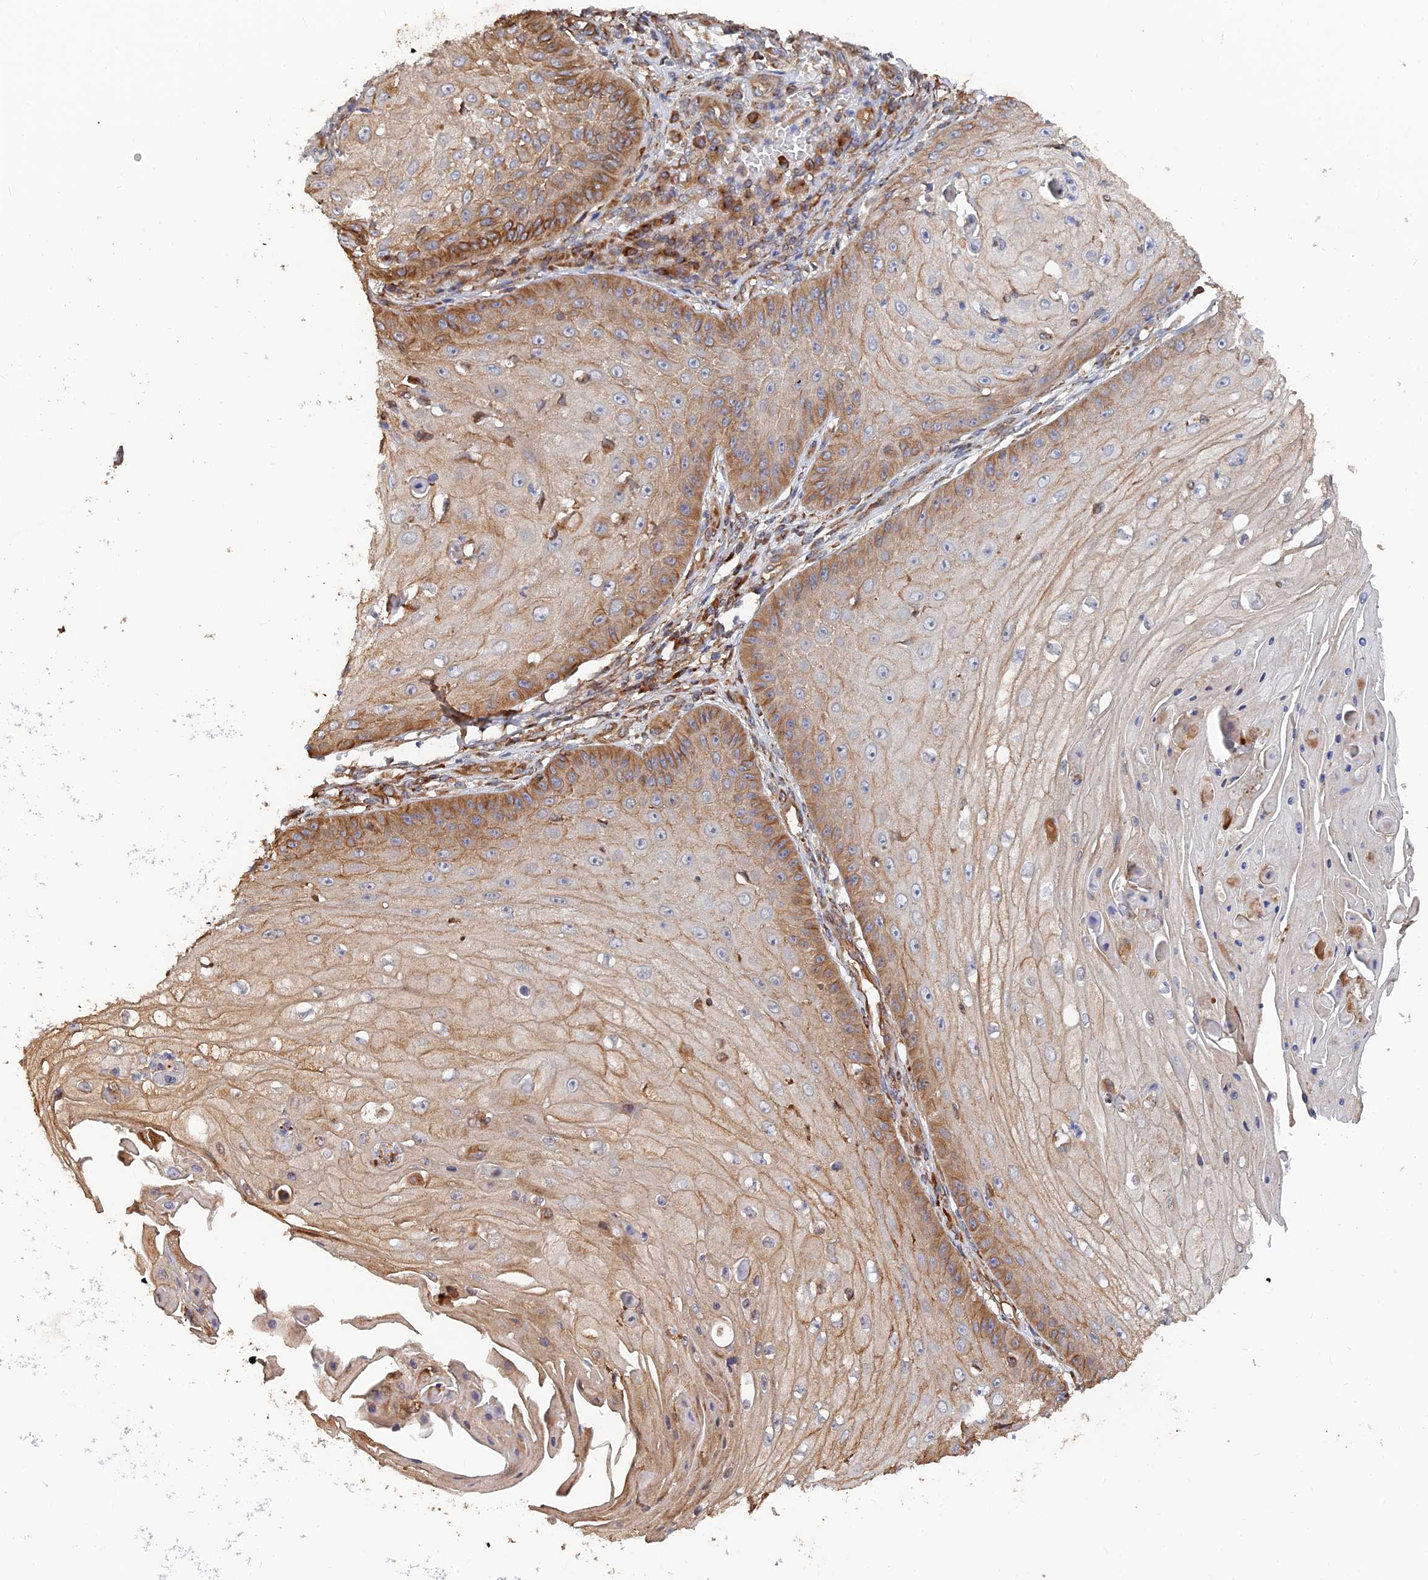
{"staining": {"intensity": "moderate", "quantity": "<25%", "location": "cytoplasmic/membranous"}, "tissue": "skin cancer", "cell_type": "Tumor cells", "image_type": "cancer", "snomed": [{"axis": "morphology", "description": "Squamous cell carcinoma, NOS"}, {"axis": "topography", "description": "Skin"}], "caption": "Brown immunohistochemical staining in skin cancer exhibits moderate cytoplasmic/membranous staining in approximately <25% of tumor cells.", "gene": "WBP11", "patient": {"sex": "male", "age": 70}}